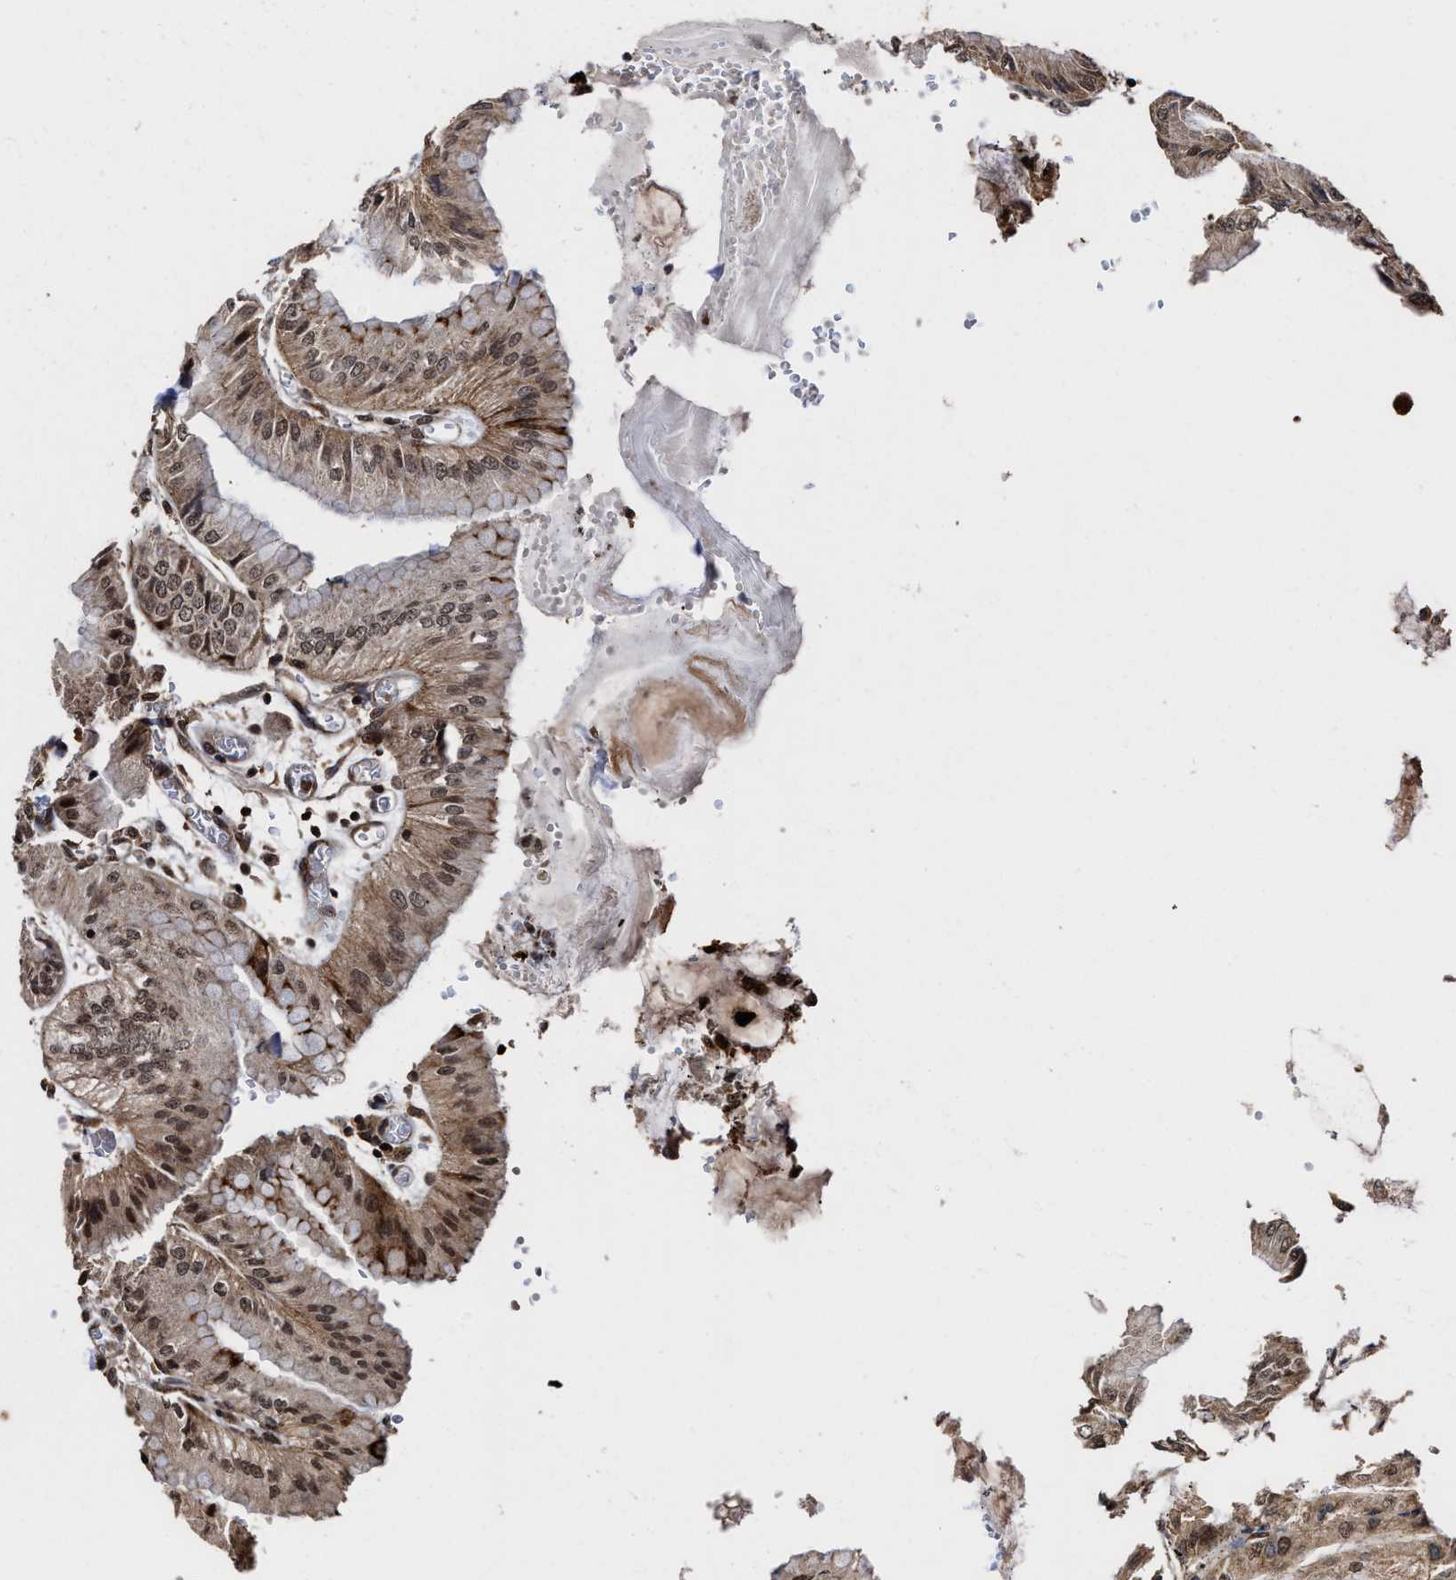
{"staining": {"intensity": "moderate", "quantity": ">75%", "location": "cytoplasmic/membranous,nuclear"}, "tissue": "stomach", "cell_type": "Glandular cells", "image_type": "normal", "snomed": [{"axis": "morphology", "description": "Normal tissue, NOS"}, {"axis": "topography", "description": "Stomach, lower"}], "caption": "Immunohistochemistry (IHC) photomicrograph of unremarkable stomach: stomach stained using immunohistochemistry exhibits medium levels of moderate protein expression localized specifically in the cytoplasmic/membranous,nuclear of glandular cells, appearing as a cytoplasmic/membranous,nuclear brown color.", "gene": "SEPTIN2", "patient": {"sex": "male", "age": 71}}